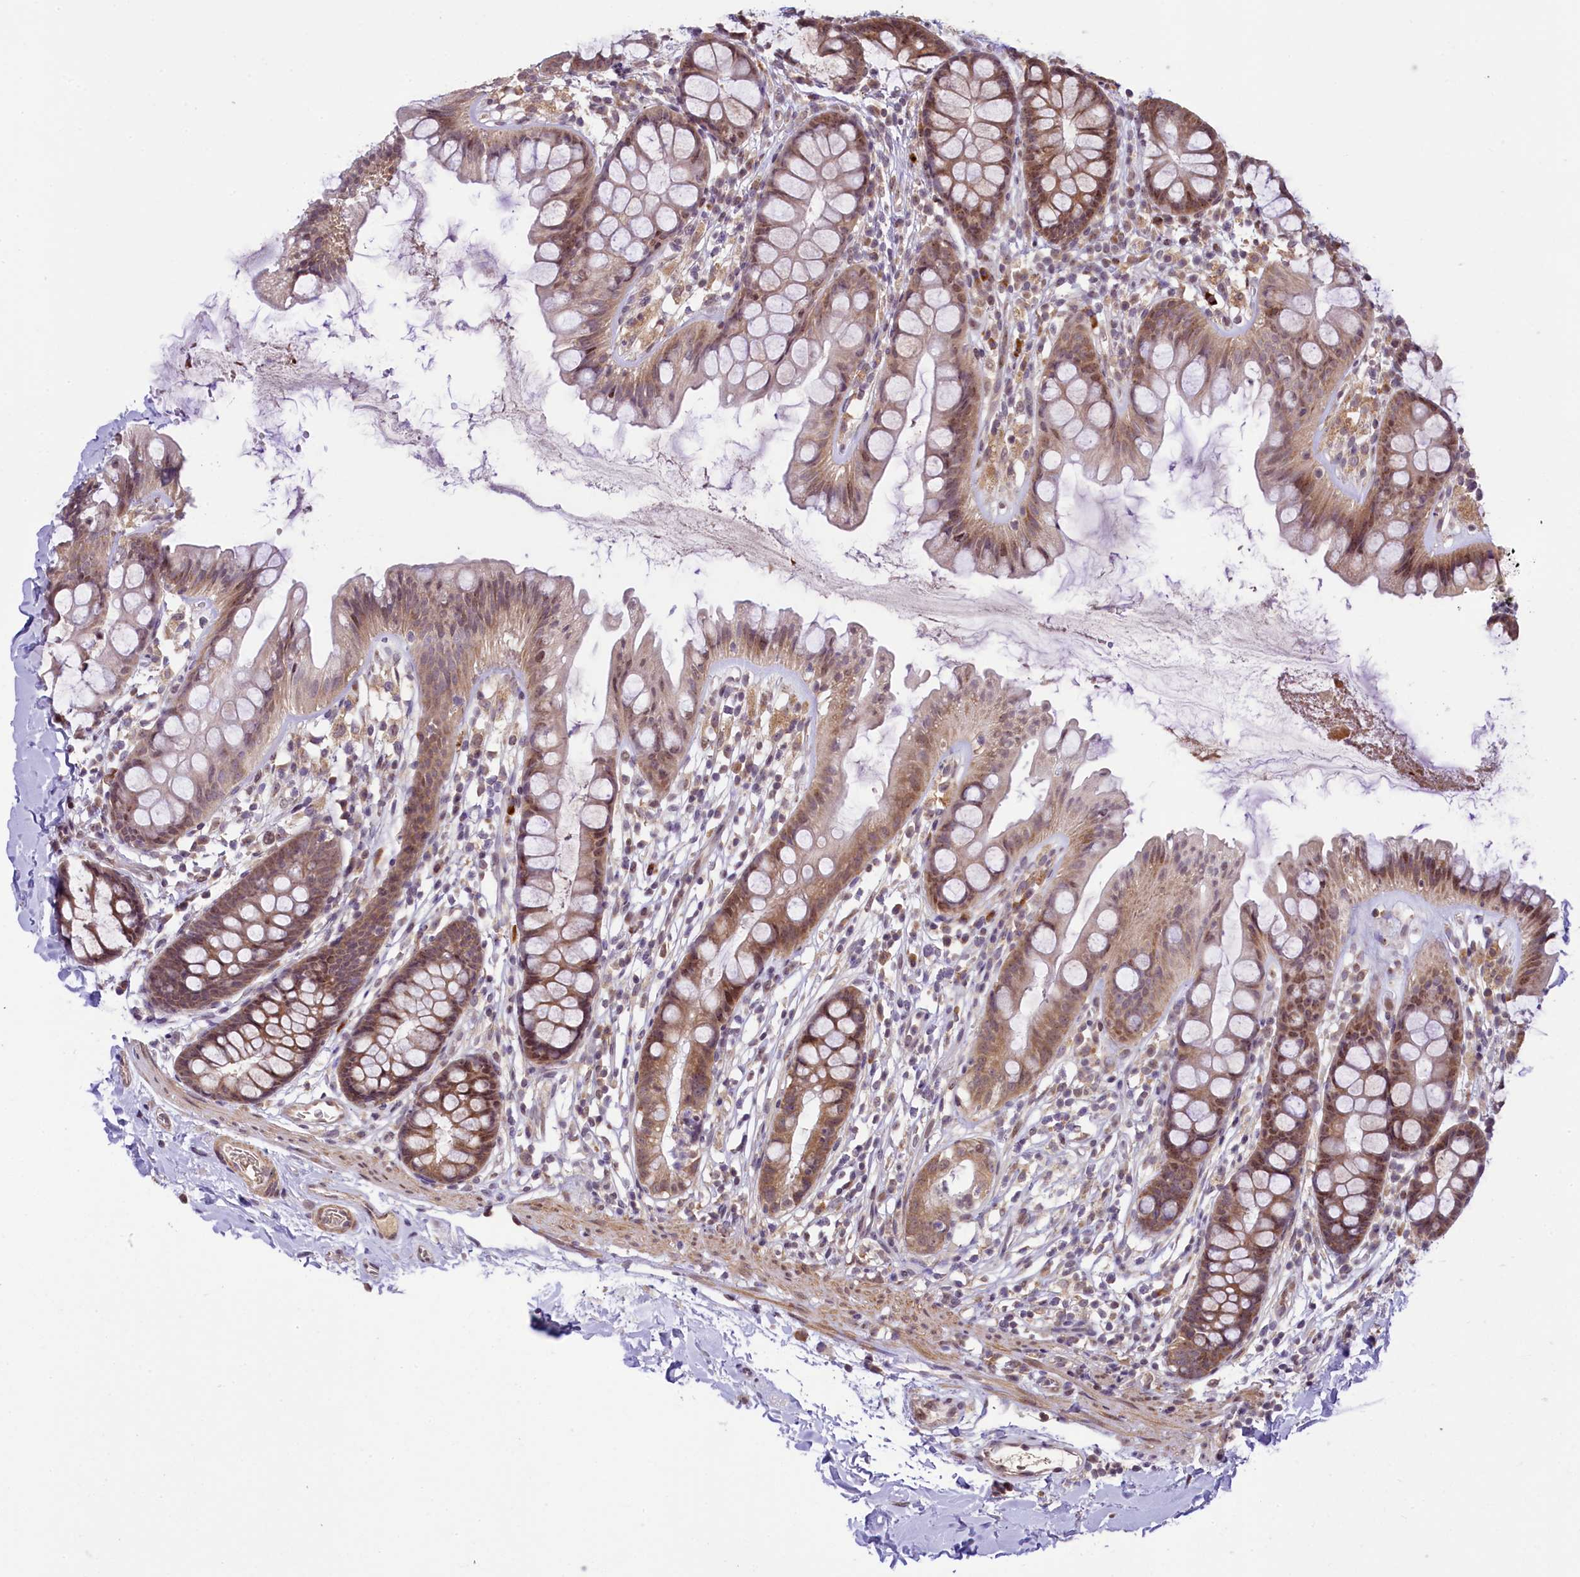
{"staining": {"intensity": "weak", "quantity": "25%-75%", "location": "cytoplasmic/membranous"}, "tissue": "colon", "cell_type": "Endothelial cells", "image_type": "normal", "snomed": [{"axis": "morphology", "description": "Normal tissue, NOS"}, {"axis": "topography", "description": "Colon"}], "caption": "IHC micrograph of normal human colon stained for a protein (brown), which shows low levels of weak cytoplasmic/membranous expression in approximately 25%-75% of endothelial cells.", "gene": "RBBP8", "patient": {"sex": "female", "age": 62}}